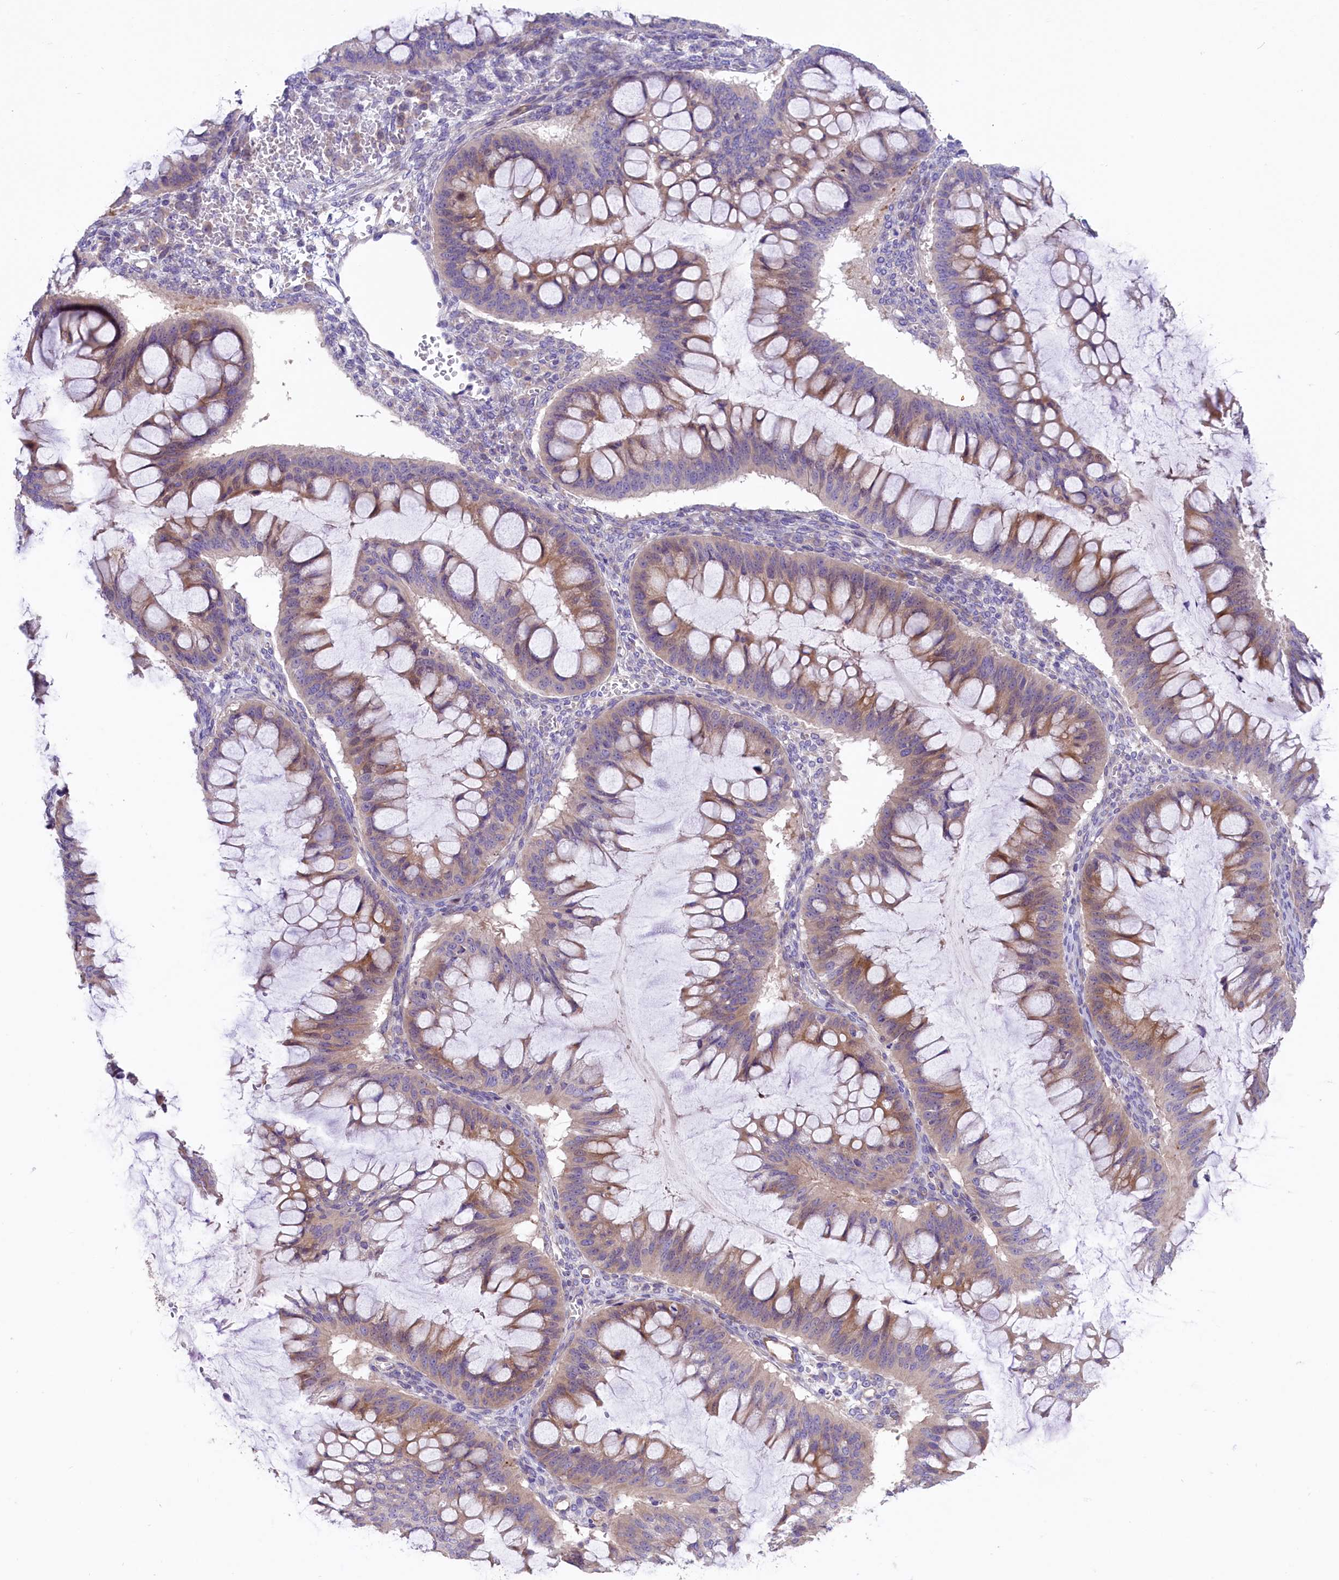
{"staining": {"intensity": "moderate", "quantity": ">75%", "location": "cytoplasmic/membranous"}, "tissue": "ovarian cancer", "cell_type": "Tumor cells", "image_type": "cancer", "snomed": [{"axis": "morphology", "description": "Cystadenocarcinoma, mucinous, NOS"}, {"axis": "topography", "description": "Ovary"}], "caption": "The image demonstrates a brown stain indicating the presence of a protein in the cytoplasmic/membranous of tumor cells in ovarian mucinous cystadenocarcinoma.", "gene": "CD99L2", "patient": {"sex": "female", "age": 73}}